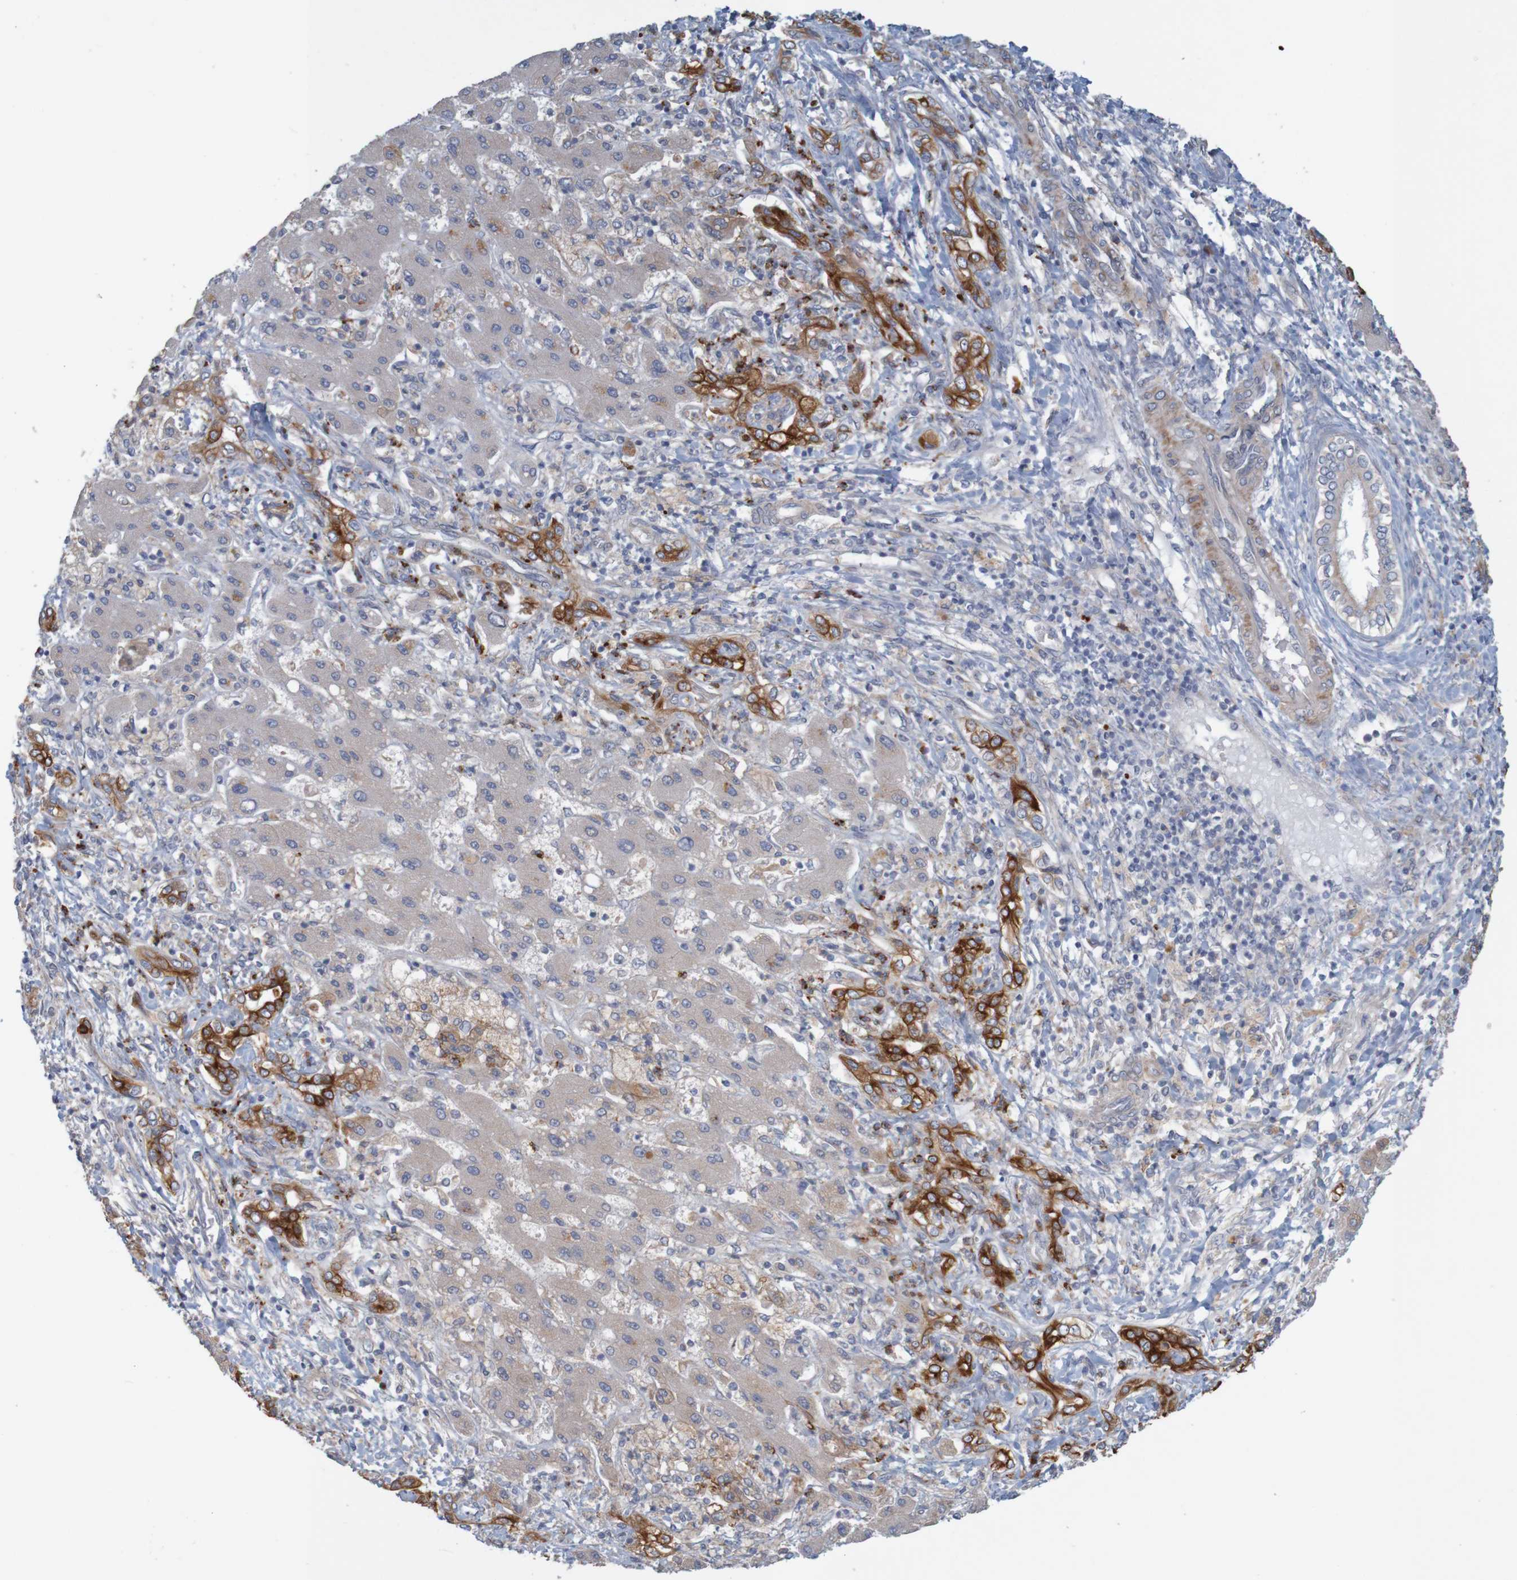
{"staining": {"intensity": "strong", "quantity": ">75%", "location": "cytoplasmic/membranous"}, "tissue": "liver cancer", "cell_type": "Tumor cells", "image_type": "cancer", "snomed": [{"axis": "morphology", "description": "Cholangiocarcinoma"}, {"axis": "topography", "description": "Liver"}], "caption": "Brown immunohistochemical staining in human liver cancer shows strong cytoplasmic/membranous expression in approximately >75% of tumor cells. (DAB IHC with brightfield microscopy, high magnification).", "gene": "KRT23", "patient": {"sex": "male", "age": 50}}